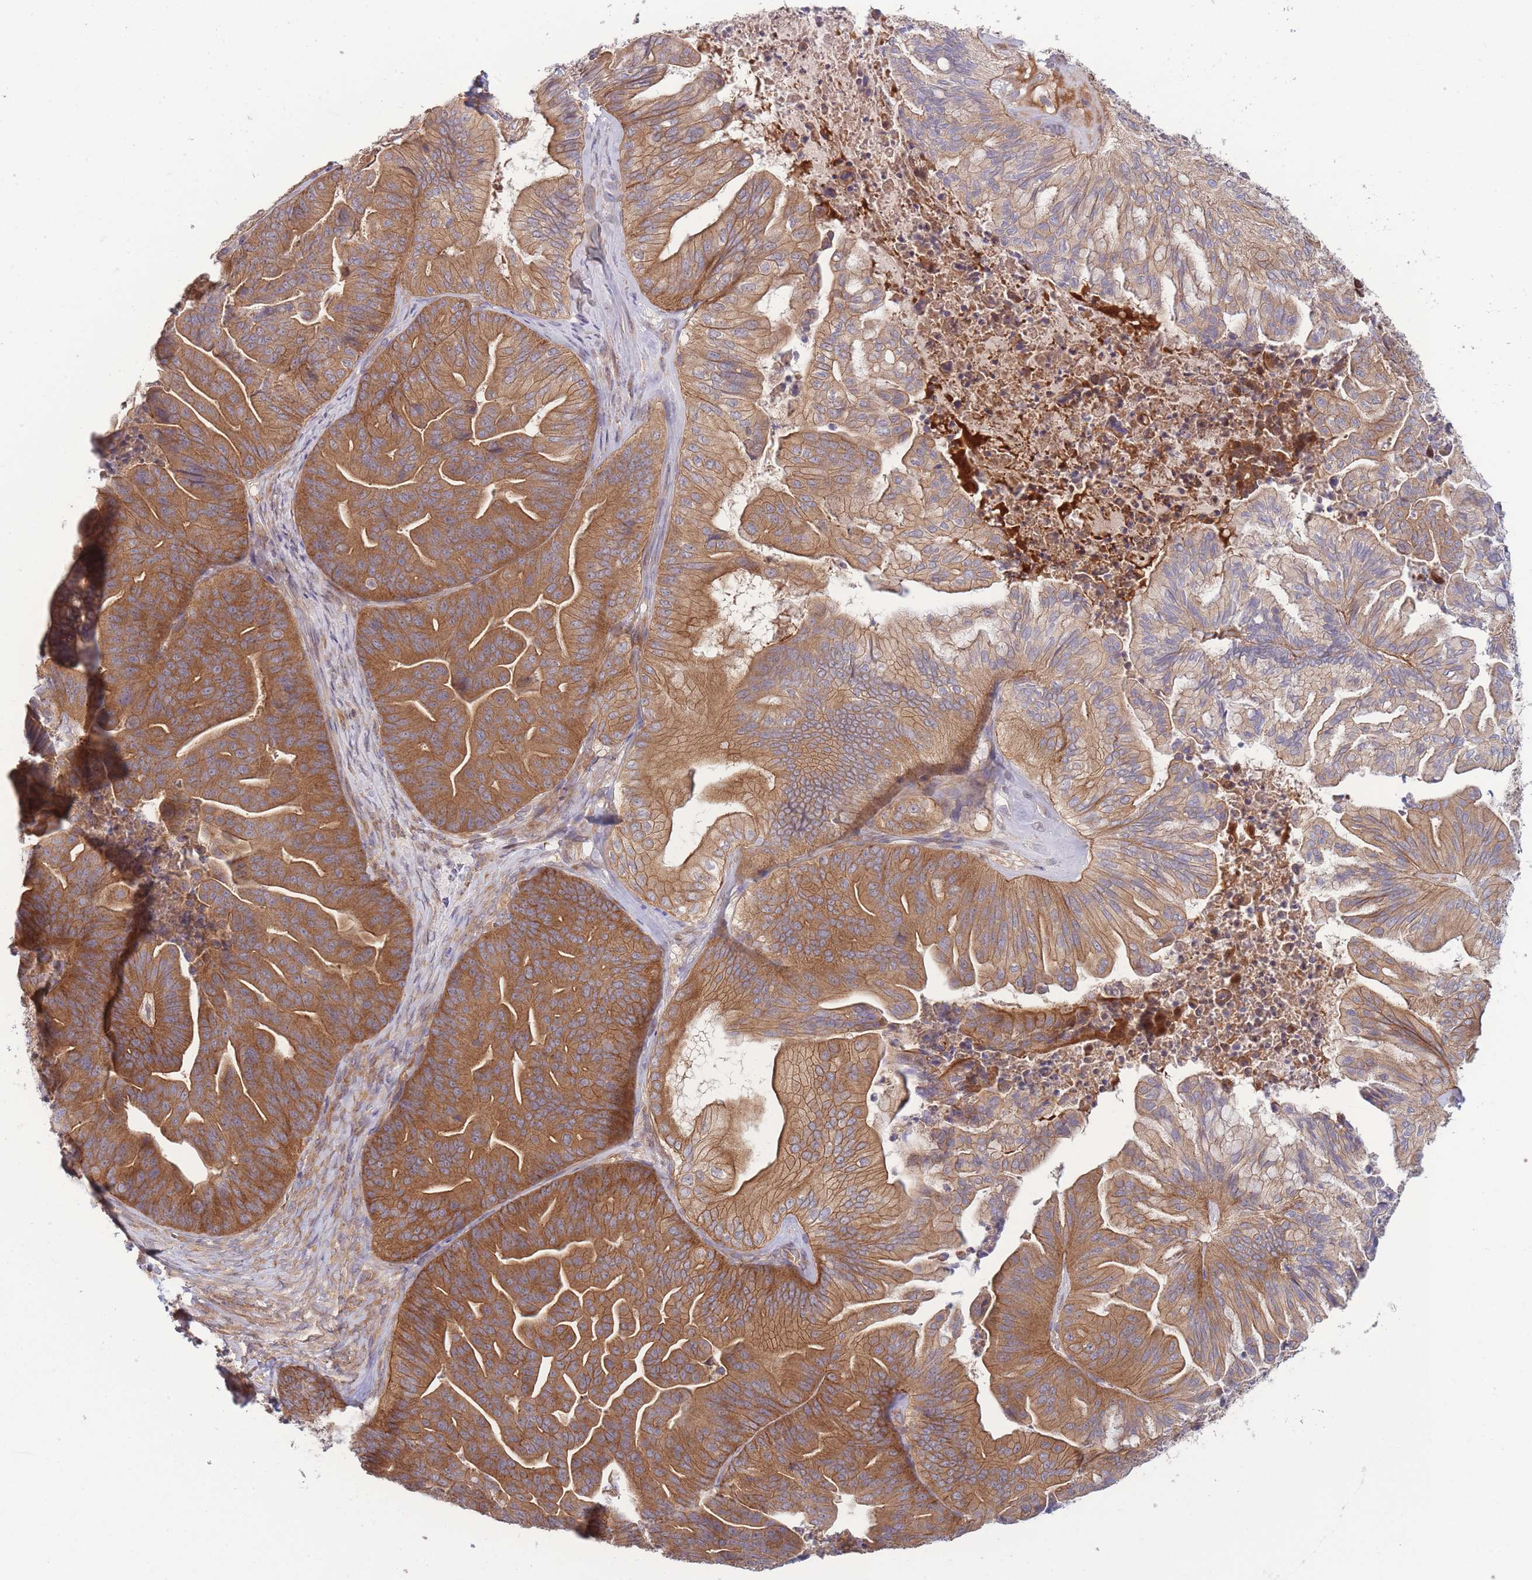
{"staining": {"intensity": "strong", "quantity": ">75%", "location": "cytoplasmic/membranous"}, "tissue": "ovarian cancer", "cell_type": "Tumor cells", "image_type": "cancer", "snomed": [{"axis": "morphology", "description": "Cystadenocarcinoma, mucinous, NOS"}, {"axis": "topography", "description": "Ovary"}], "caption": "High-power microscopy captured an IHC photomicrograph of ovarian cancer, revealing strong cytoplasmic/membranous positivity in approximately >75% of tumor cells.", "gene": "PFDN6", "patient": {"sex": "female", "age": 67}}